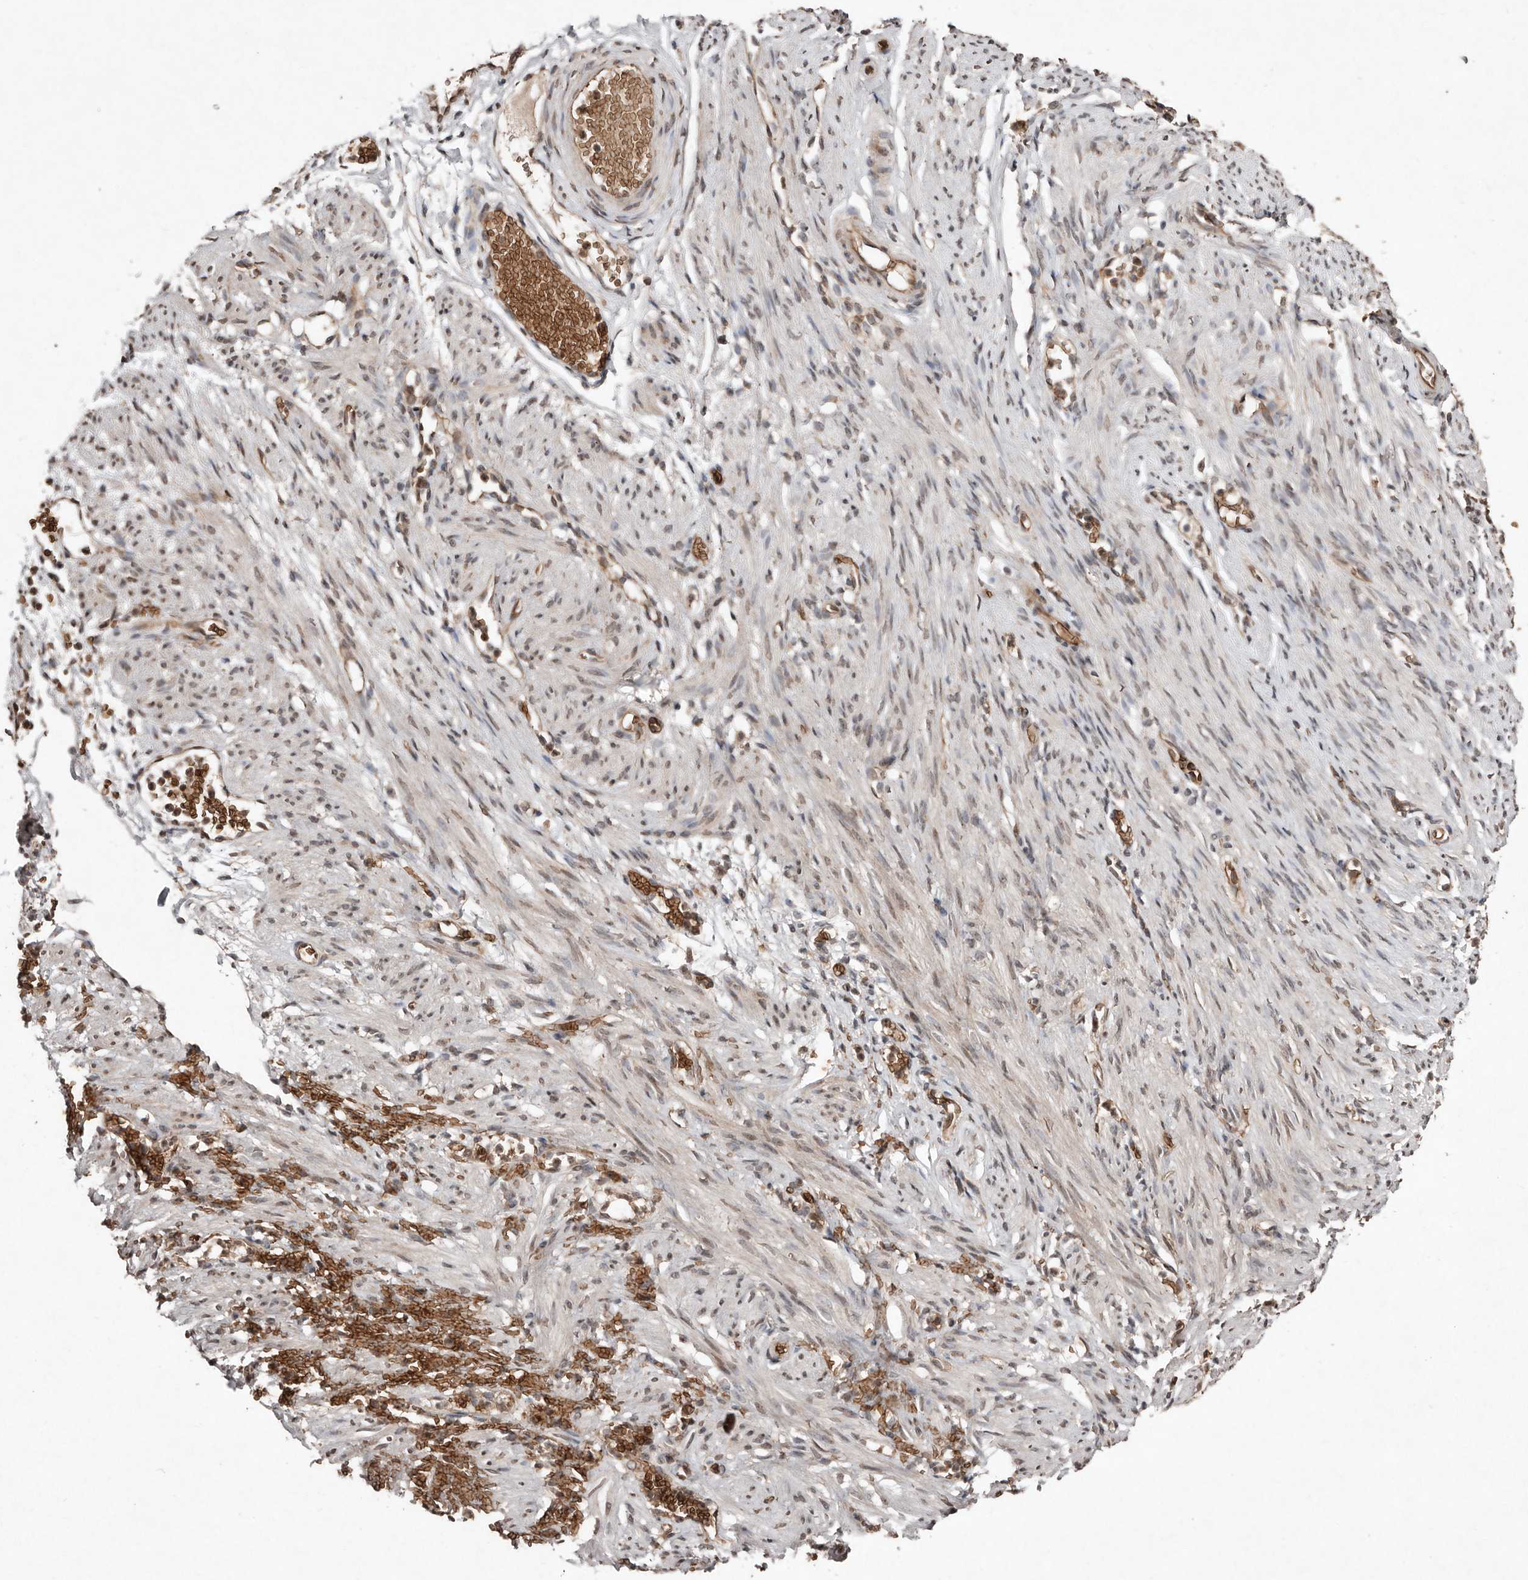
{"staining": {"intensity": "moderate", "quantity": ">75%", "location": "nuclear"}, "tissue": "adipose tissue", "cell_type": "Adipocytes", "image_type": "normal", "snomed": [{"axis": "morphology", "description": "Normal tissue, NOS"}, {"axis": "topography", "description": "Smooth muscle"}, {"axis": "topography", "description": "Peripheral nerve tissue"}], "caption": "This photomicrograph exhibits immunohistochemistry staining of benign human adipose tissue, with medium moderate nuclear staining in about >75% of adipocytes.", "gene": "DIP2C", "patient": {"sex": "female", "age": 39}}